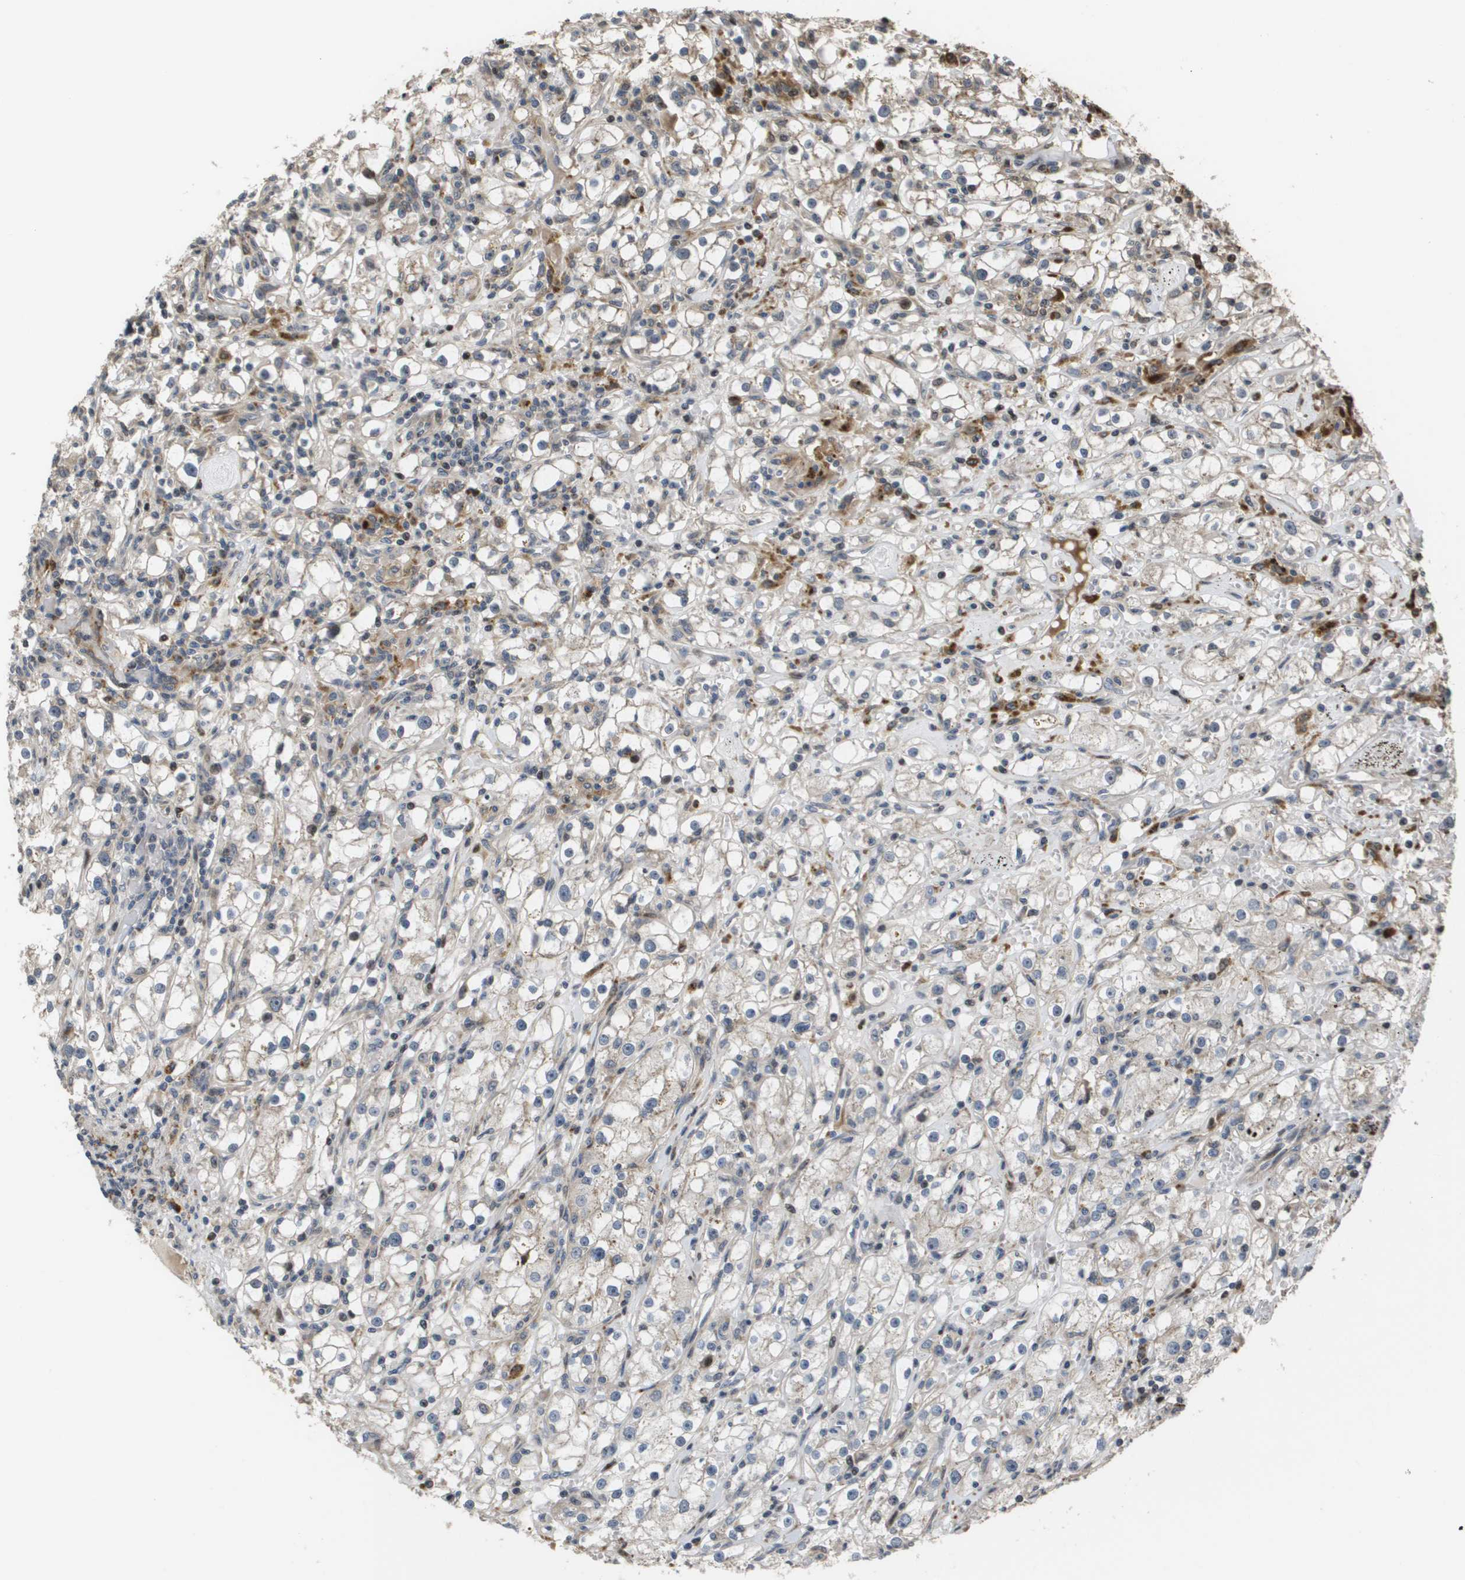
{"staining": {"intensity": "negative", "quantity": "none", "location": "none"}, "tissue": "renal cancer", "cell_type": "Tumor cells", "image_type": "cancer", "snomed": [{"axis": "morphology", "description": "Adenocarcinoma, NOS"}, {"axis": "topography", "description": "Kidney"}], "caption": "Tumor cells show no significant protein positivity in renal adenocarcinoma.", "gene": "AXIN2", "patient": {"sex": "male", "age": 56}}